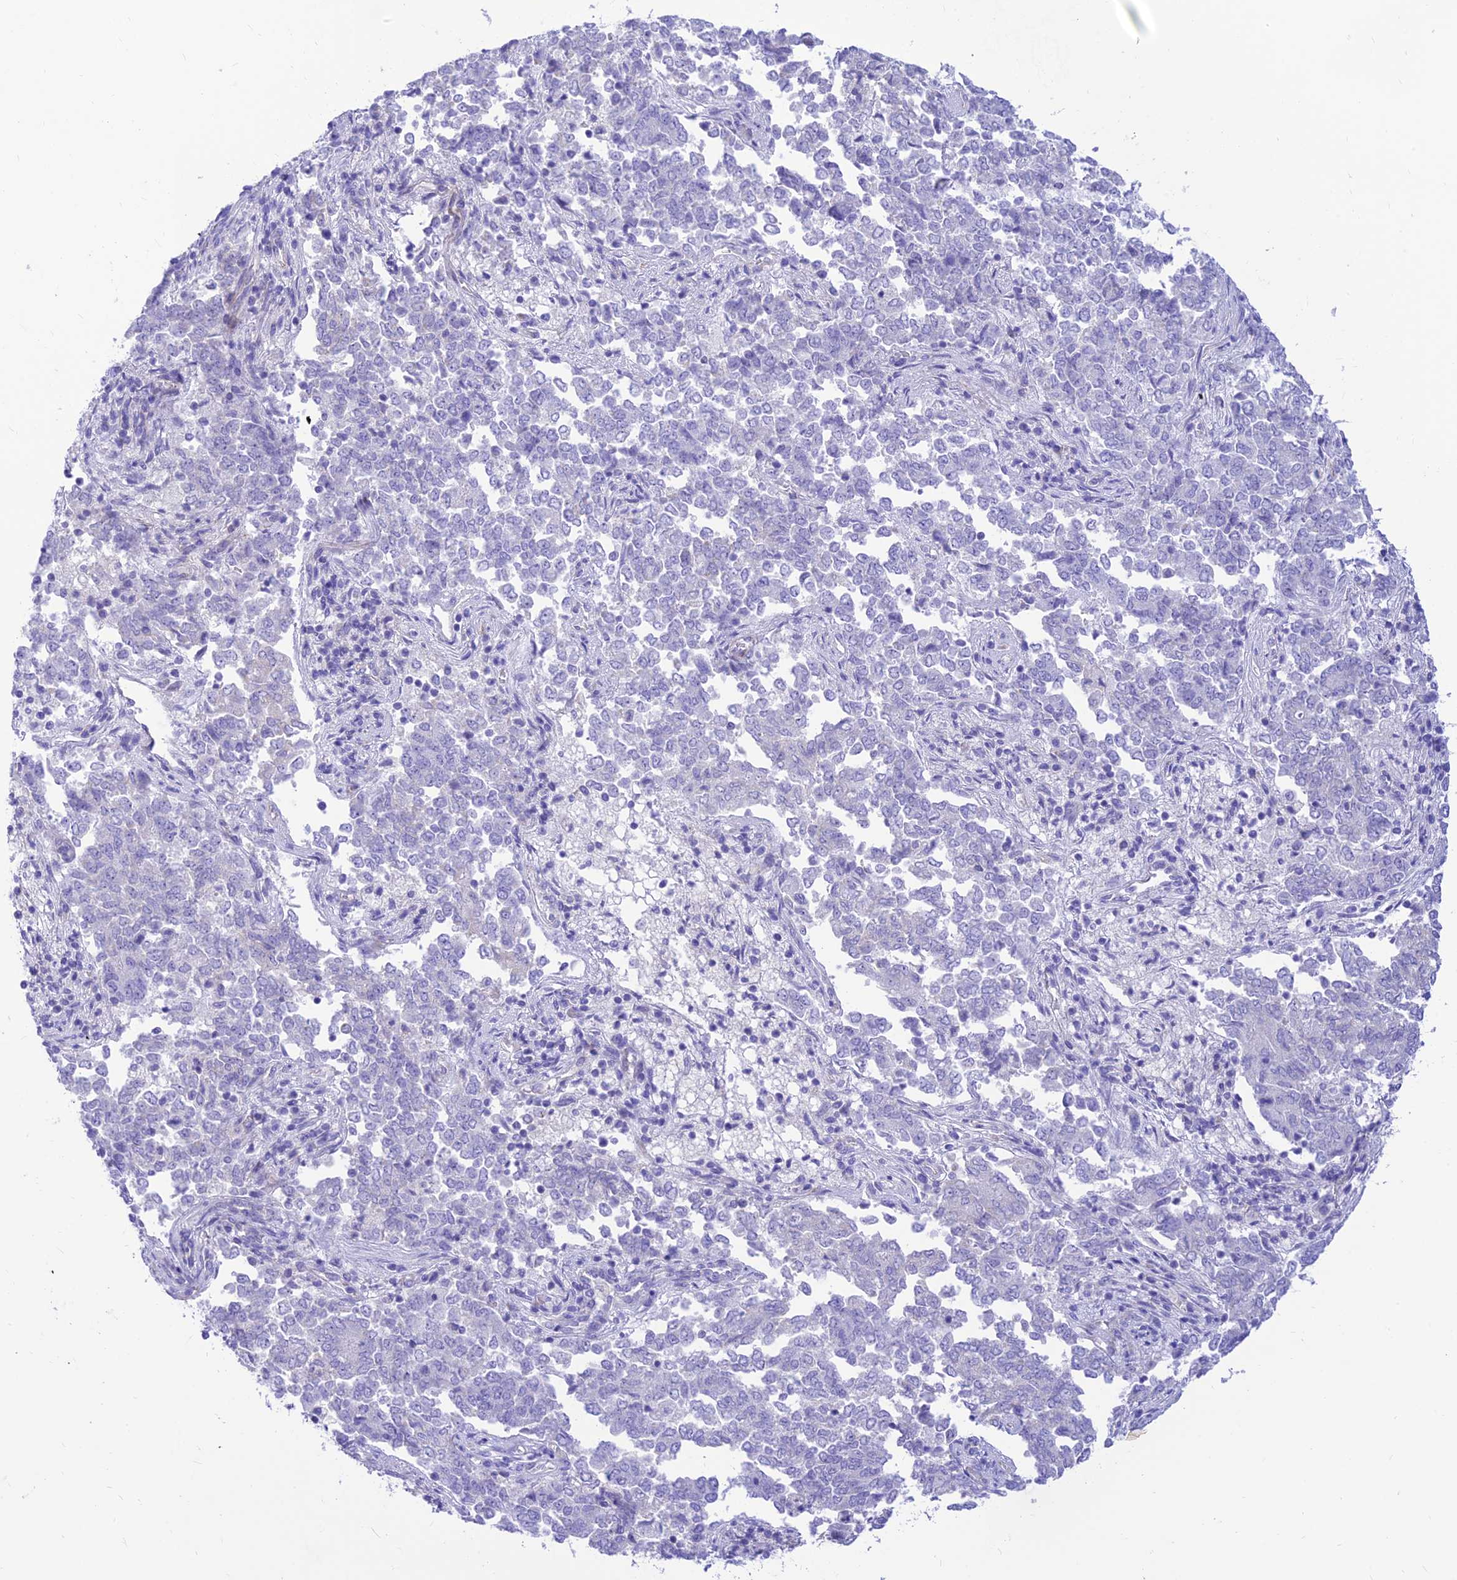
{"staining": {"intensity": "negative", "quantity": "none", "location": "none"}, "tissue": "endometrial cancer", "cell_type": "Tumor cells", "image_type": "cancer", "snomed": [{"axis": "morphology", "description": "Adenocarcinoma, NOS"}, {"axis": "topography", "description": "Endometrium"}], "caption": "Tumor cells are negative for brown protein staining in endometrial cancer. Nuclei are stained in blue.", "gene": "FAM186B", "patient": {"sex": "female", "age": 80}}